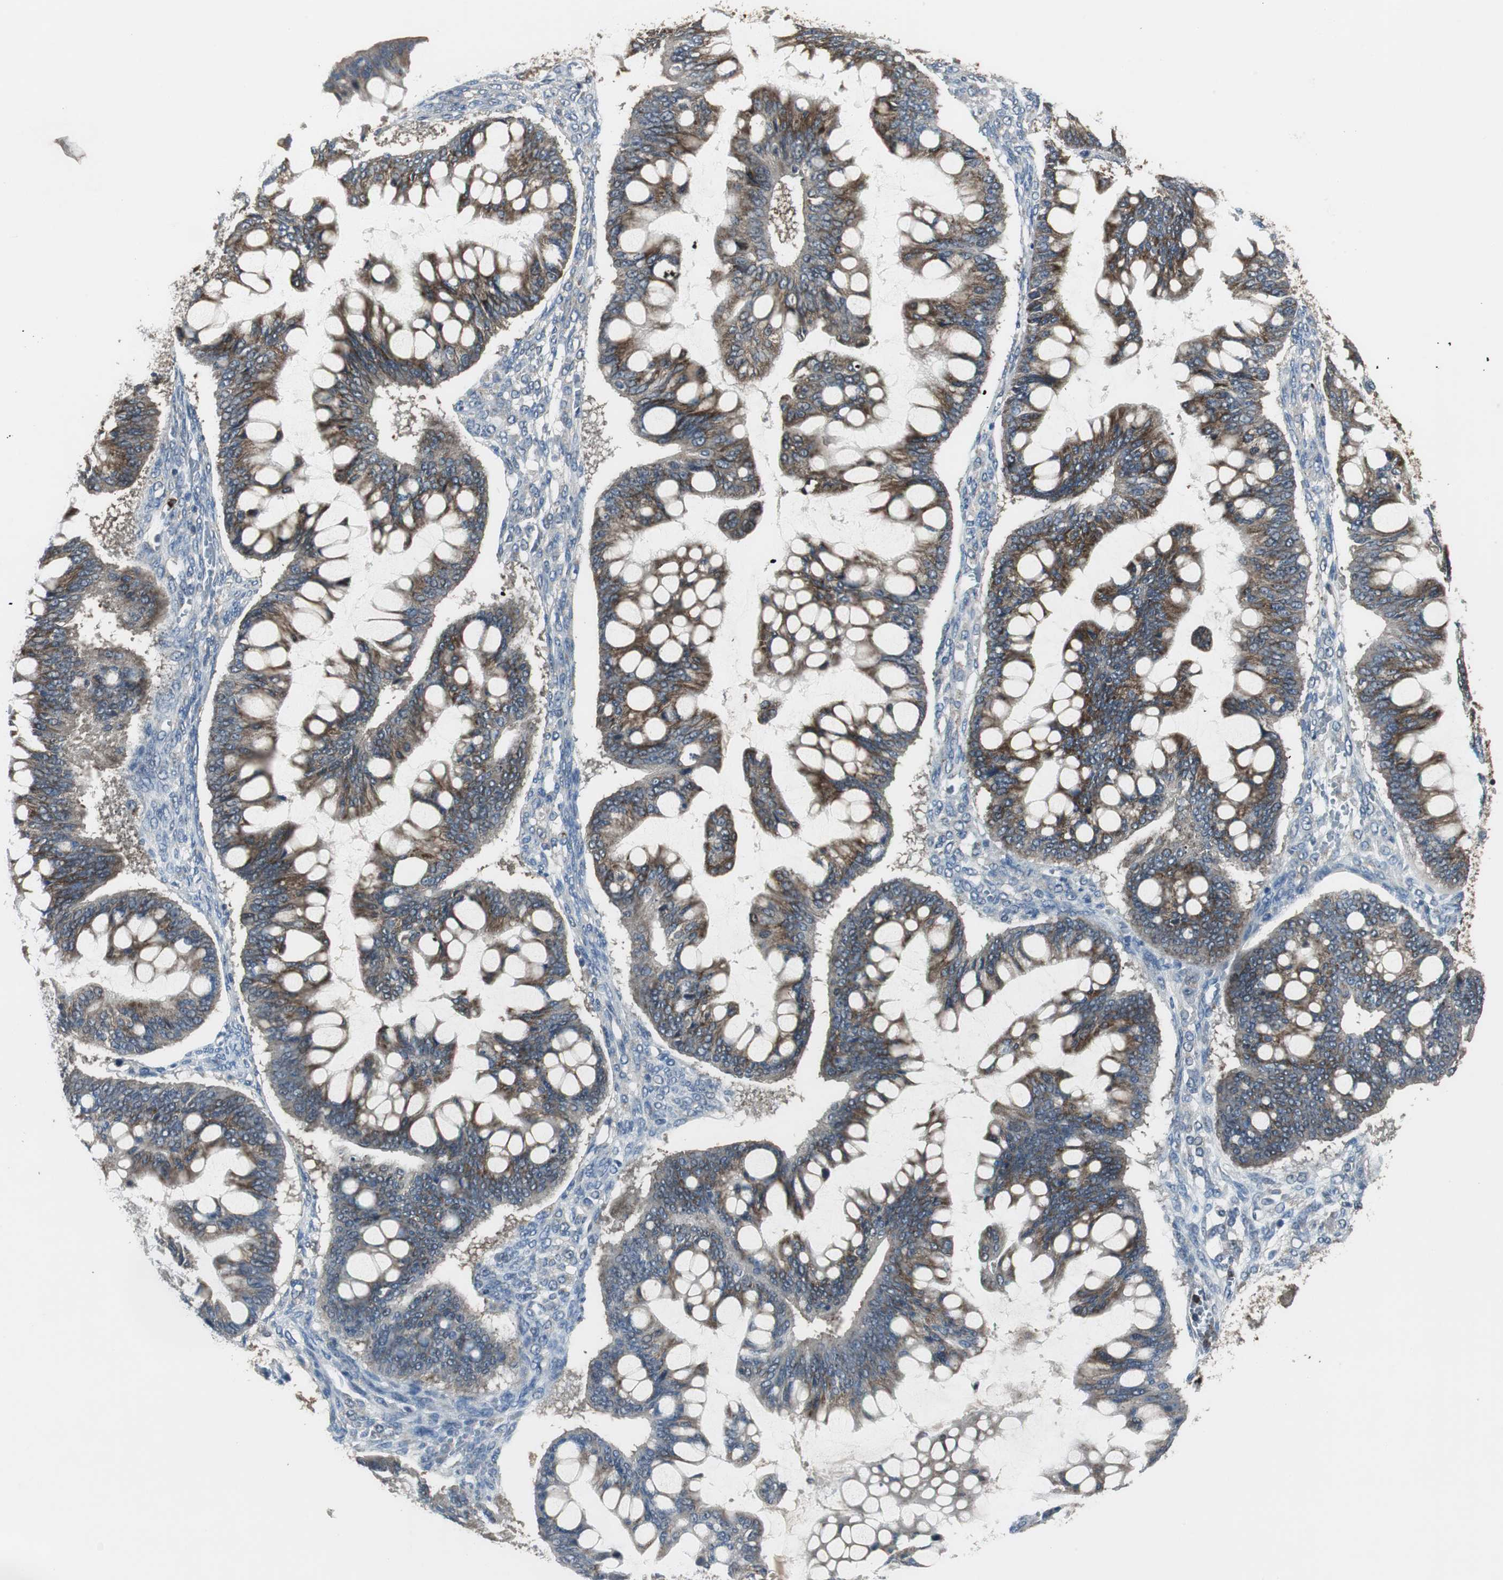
{"staining": {"intensity": "strong", "quantity": ">75%", "location": "cytoplasmic/membranous"}, "tissue": "ovarian cancer", "cell_type": "Tumor cells", "image_type": "cancer", "snomed": [{"axis": "morphology", "description": "Cystadenocarcinoma, mucinous, NOS"}, {"axis": "topography", "description": "Ovary"}], "caption": "Approximately >75% of tumor cells in human ovarian cancer display strong cytoplasmic/membranous protein expression as visualized by brown immunohistochemical staining.", "gene": "JTB", "patient": {"sex": "female", "age": 73}}